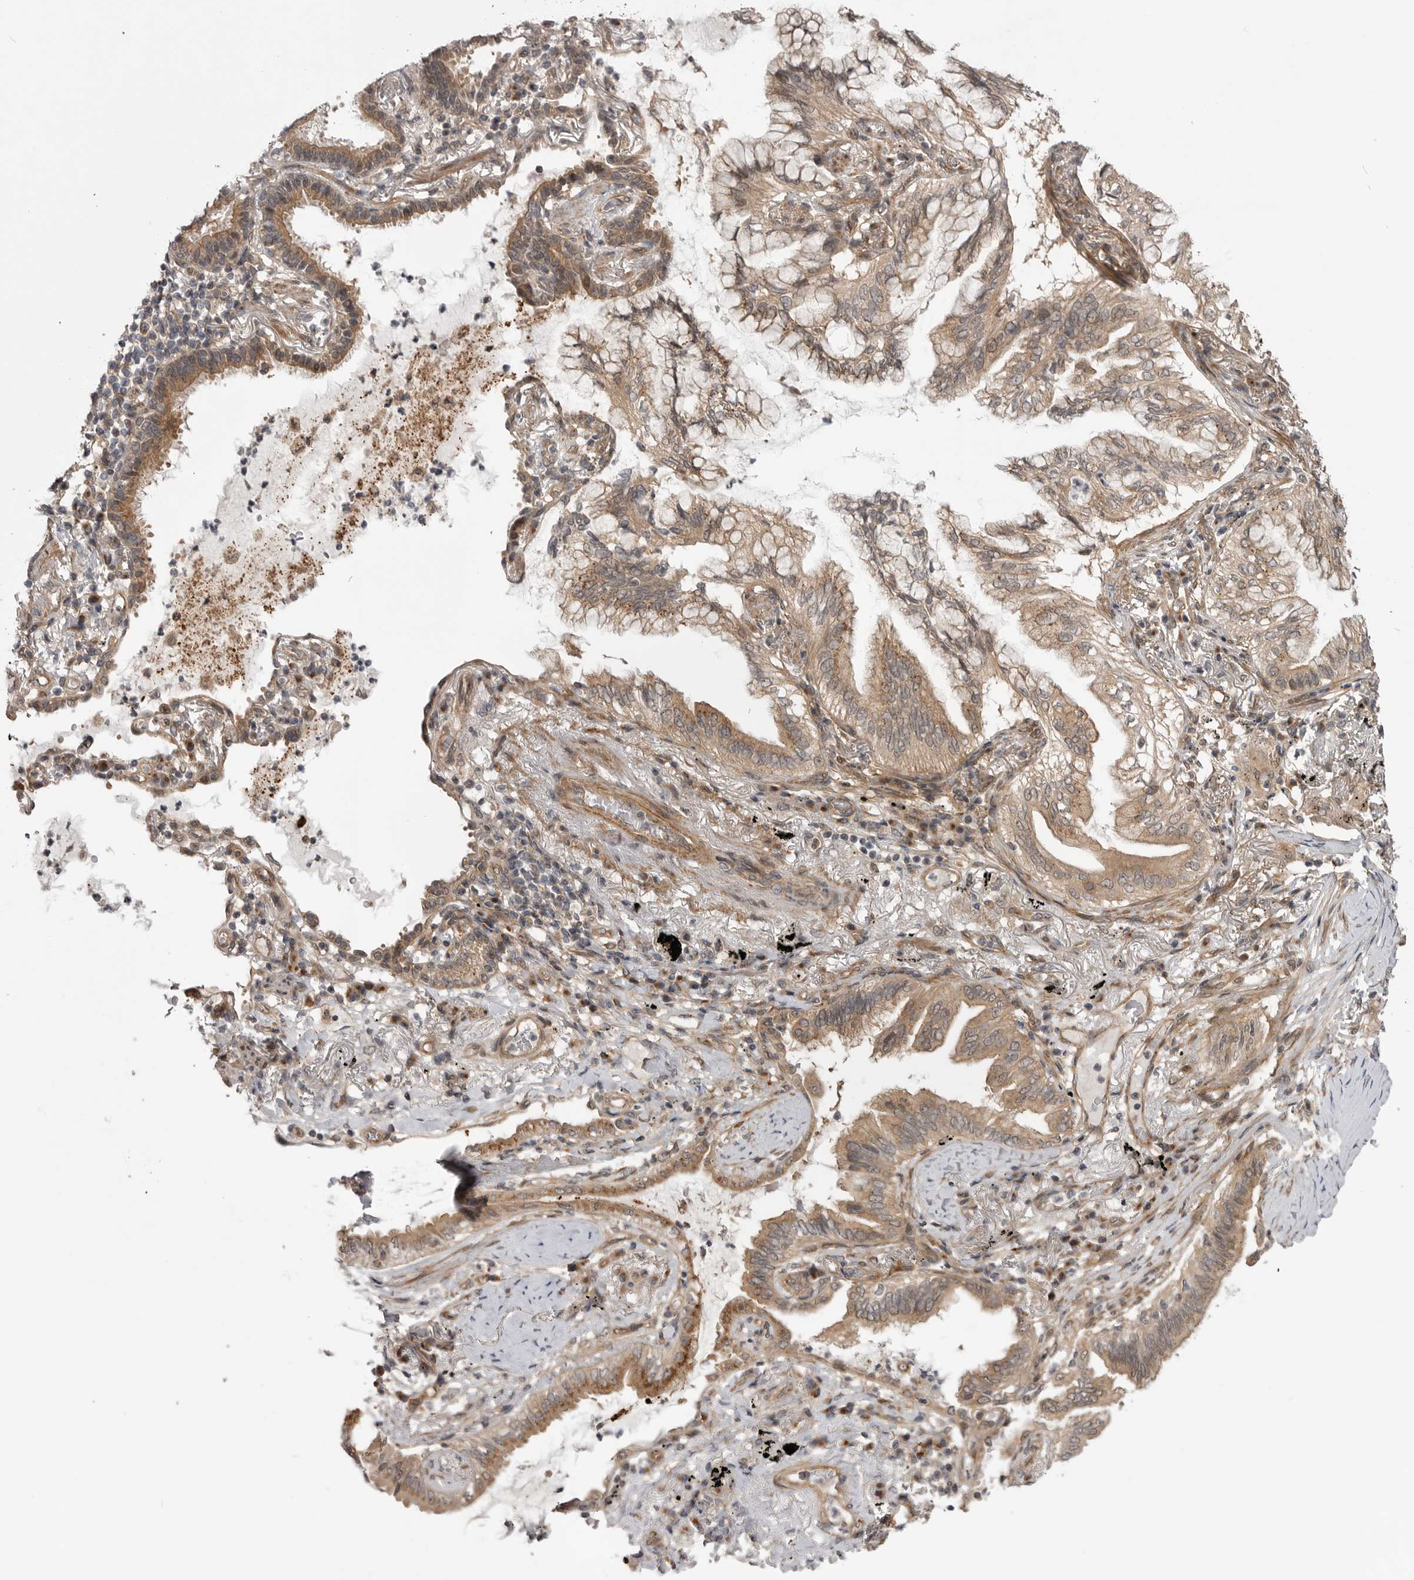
{"staining": {"intensity": "moderate", "quantity": ">75%", "location": "cytoplasmic/membranous"}, "tissue": "lung cancer", "cell_type": "Tumor cells", "image_type": "cancer", "snomed": [{"axis": "morphology", "description": "Adenocarcinoma, NOS"}, {"axis": "topography", "description": "Lung"}], "caption": "Lung adenocarcinoma was stained to show a protein in brown. There is medium levels of moderate cytoplasmic/membranous positivity in about >75% of tumor cells.", "gene": "PDCL", "patient": {"sex": "female", "age": 70}}